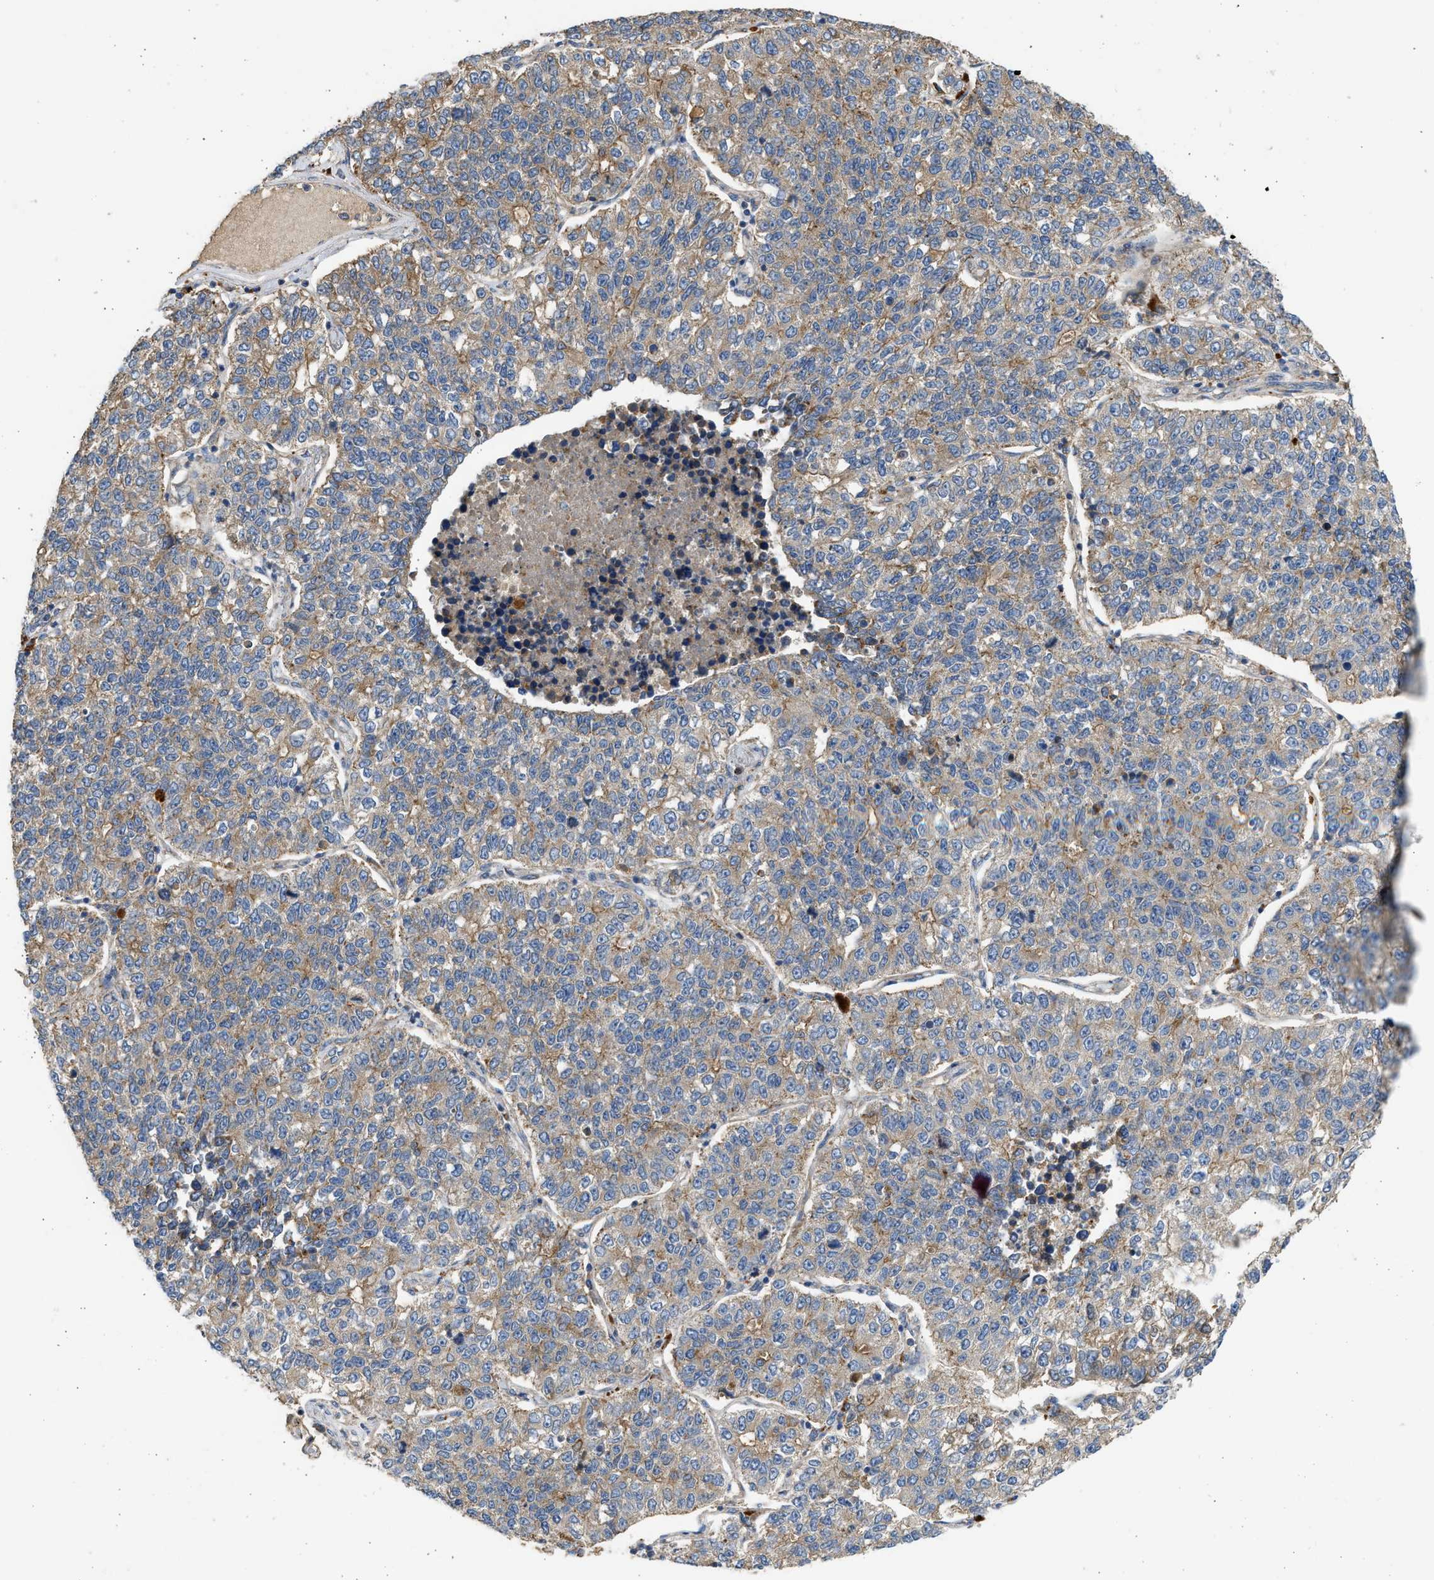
{"staining": {"intensity": "moderate", "quantity": ">75%", "location": "cytoplasmic/membranous"}, "tissue": "lung cancer", "cell_type": "Tumor cells", "image_type": "cancer", "snomed": [{"axis": "morphology", "description": "Adenocarcinoma, NOS"}, {"axis": "topography", "description": "Lung"}], "caption": "Adenocarcinoma (lung) stained with immunohistochemistry (IHC) demonstrates moderate cytoplasmic/membranous positivity in about >75% of tumor cells.", "gene": "CSRNP2", "patient": {"sex": "male", "age": 49}}